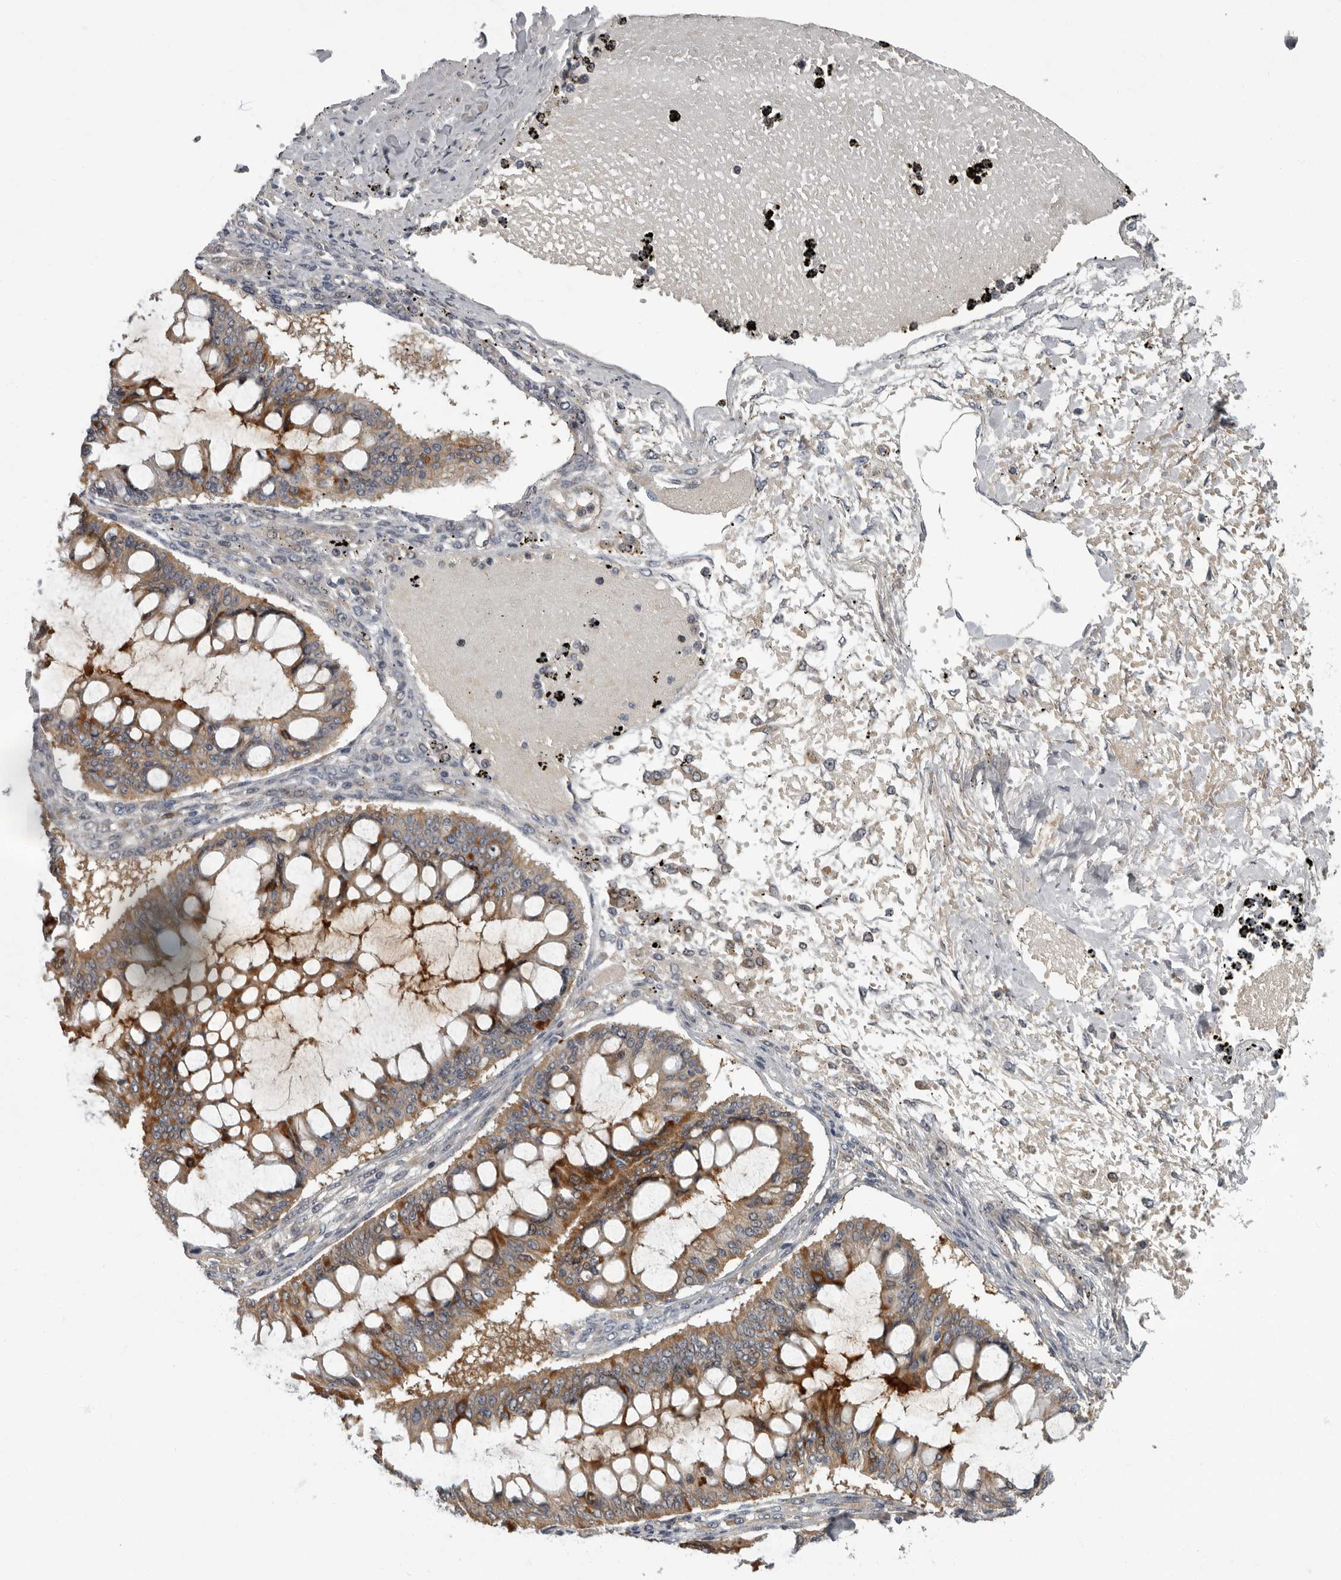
{"staining": {"intensity": "moderate", "quantity": ">75%", "location": "cytoplasmic/membranous"}, "tissue": "ovarian cancer", "cell_type": "Tumor cells", "image_type": "cancer", "snomed": [{"axis": "morphology", "description": "Cystadenocarcinoma, mucinous, NOS"}, {"axis": "topography", "description": "Ovary"}], "caption": "Ovarian cancer (mucinous cystadenocarcinoma) stained with DAB (3,3'-diaminobenzidine) immunohistochemistry (IHC) reveals medium levels of moderate cytoplasmic/membranous expression in about >75% of tumor cells. (brown staining indicates protein expression, while blue staining denotes nuclei).", "gene": "PDE7A", "patient": {"sex": "female", "age": 73}}